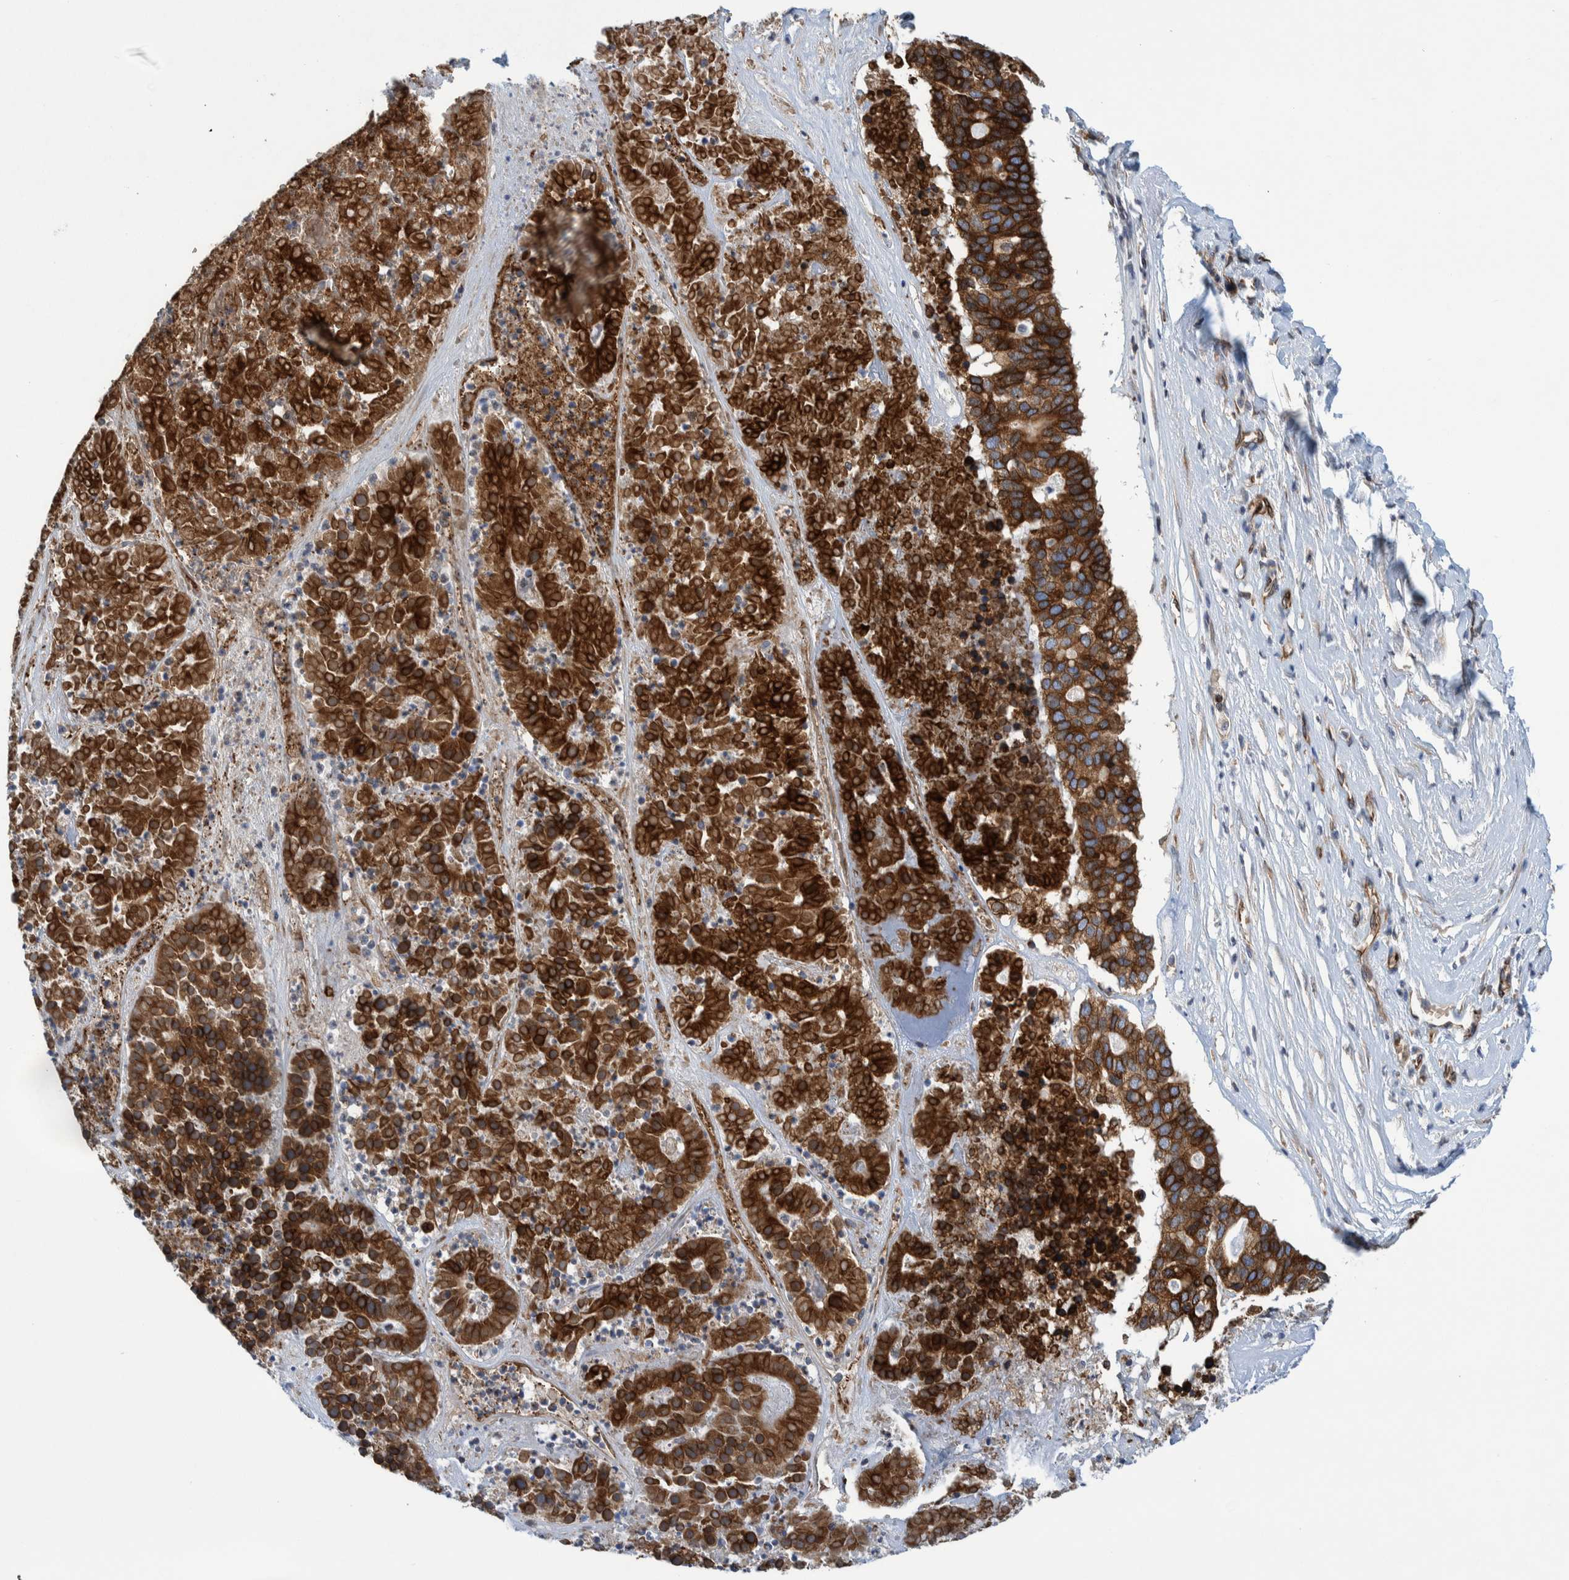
{"staining": {"intensity": "strong", "quantity": ">75%", "location": "cytoplasmic/membranous"}, "tissue": "pancreatic cancer", "cell_type": "Tumor cells", "image_type": "cancer", "snomed": [{"axis": "morphology", "description": "Adenocarcinoma, NOS"}, {"axis": "topography", "description": "Pancreas"}], "caption": "Pancreatic cancer (adenocarcinoma) stained with a brown dye exhibits strong cytoplasmic/membranous positive positivity in about >75% of tumor cells.", "gene": "THEM6", "patient": {"sex": "male", "age": 50}}